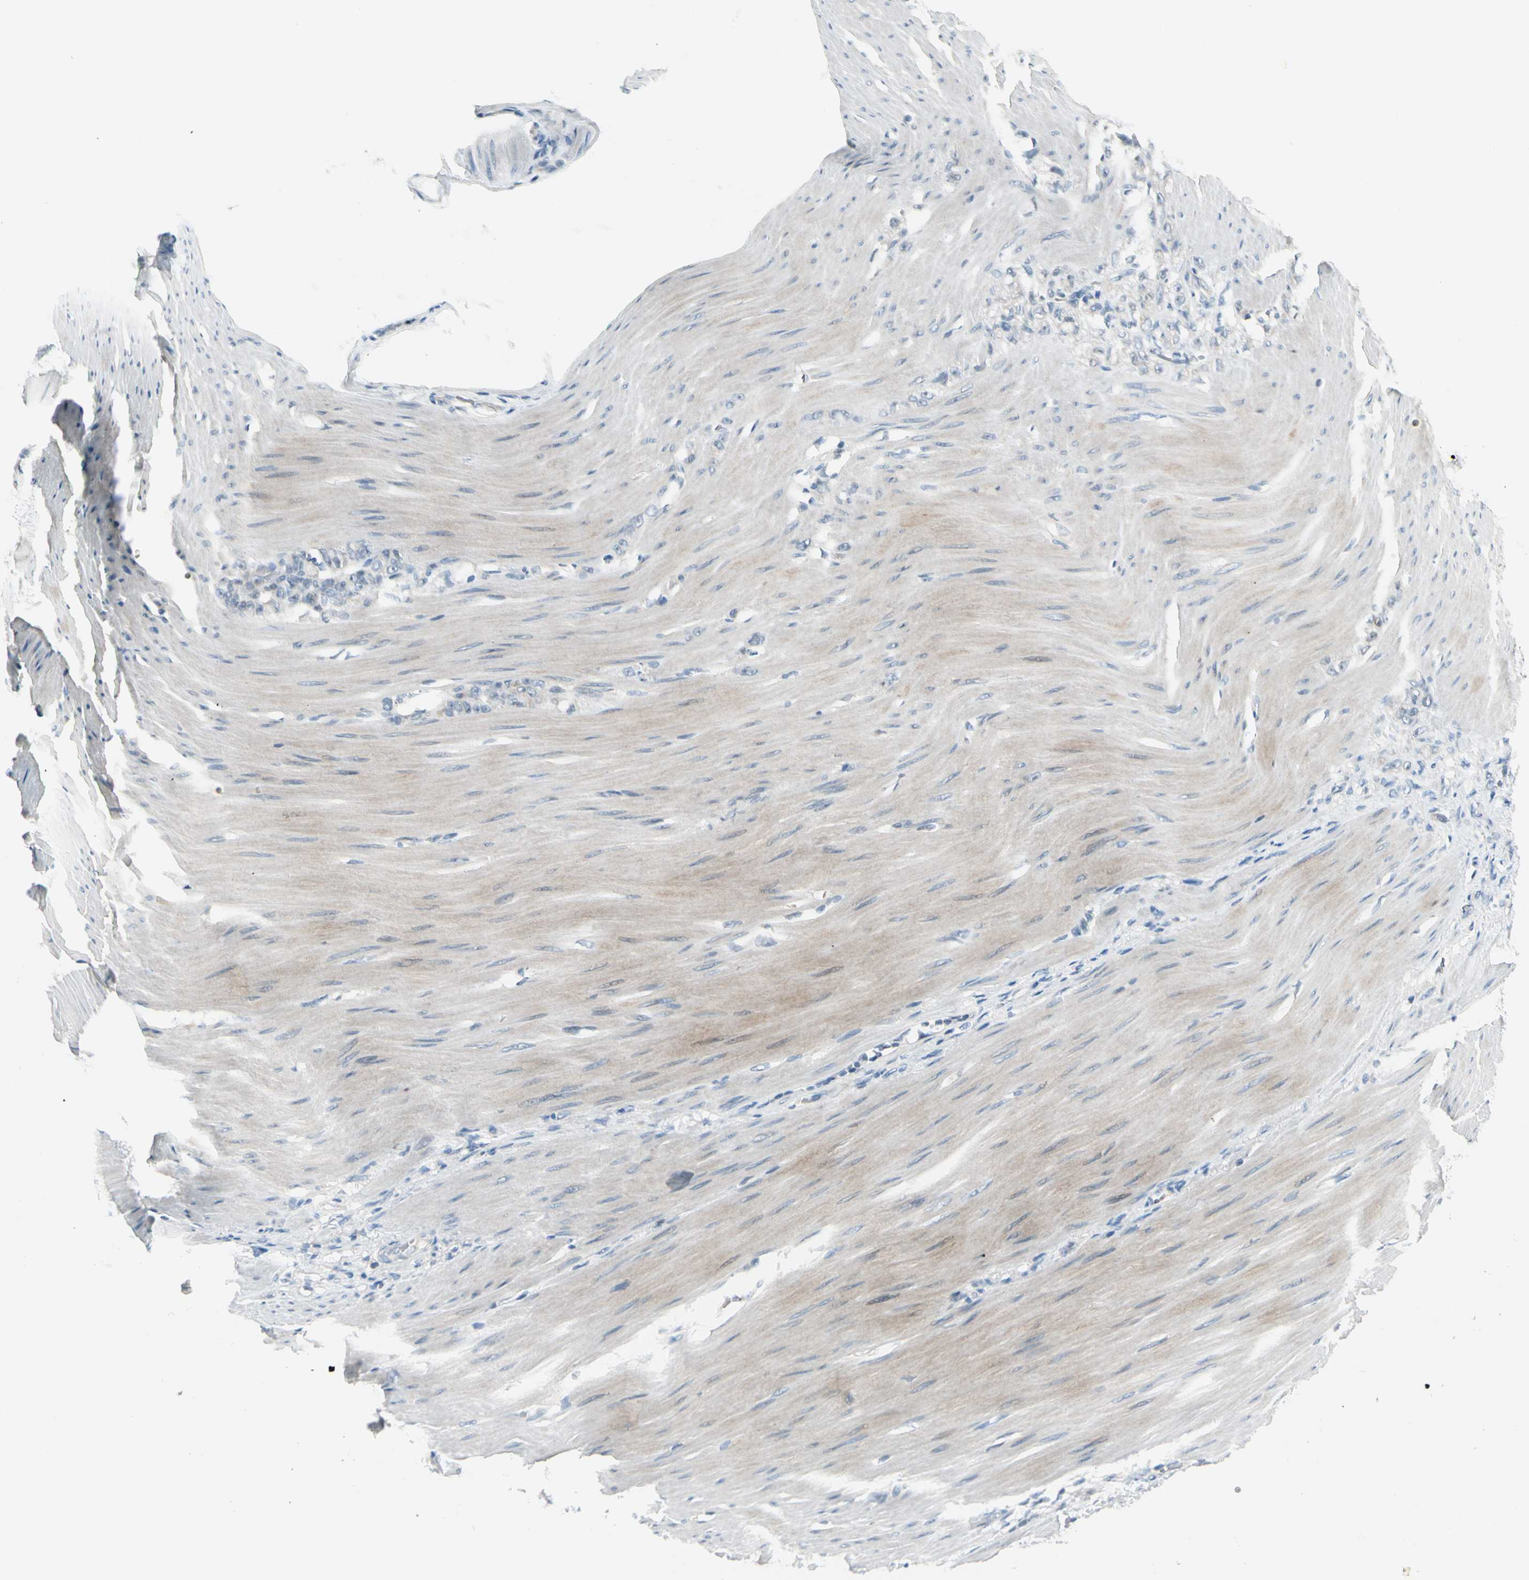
{"staining": {"intensity": "negative", "quantity": "none", "location": "none"}, "tissue": "stomach cancer", "cell_type": "Tumor cells", "image_type": "cancer", "snomed": [{"axis": "morphology", "description": "Adenocarcinoma, NOS"}, {"axis": "topography", "description": "Stomach"}], "caption": "Immunohistochemistry photomicrograph of neoplastic tissue: human stomach adenocarcinoma stained with DAB (3,3'-diaminobenzidine) displays no significant protein staining in tumor cells.", "gene": "ZSCAN1", "patient": {"sex": "male", "age": 82}}